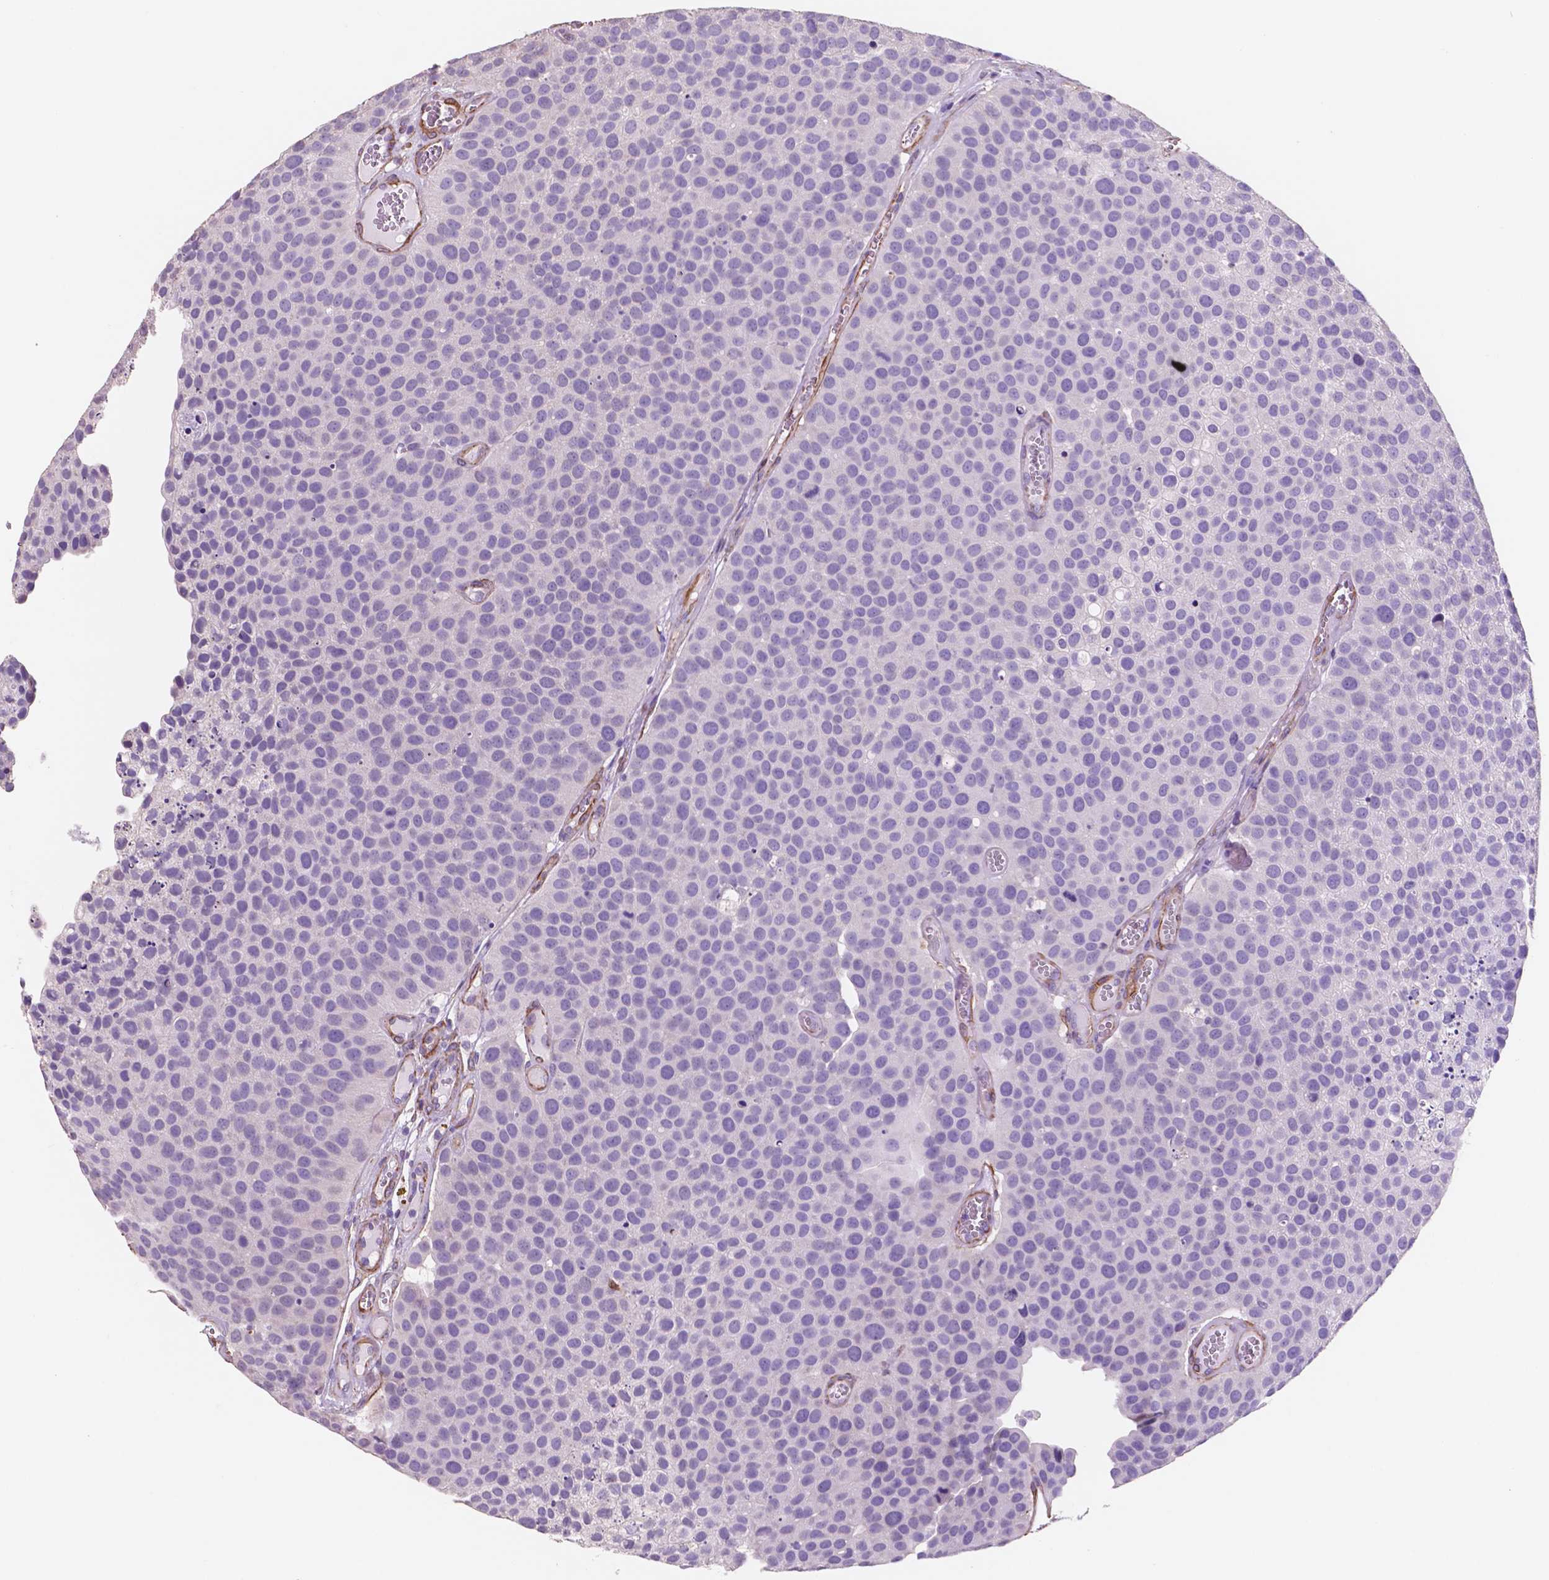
{"staining": {"intensity": "negative", "quantity": "none", "location": "none"}, "tissue": "urothelial cancer", "cell_type": "Tumor cells", "image_type": "cancer", "snomed": [{"axis": "morphology", "description": "Urothelial carcinoma, Low grade"}, {"axis": "topography", "description": "Urinary bladder"}], "caption": "There is no significant staining in tumor cells of low-grade urothelial carcinoma.", "gene": "TOR2A", "patient": {"sex": "female", "age": 69}}